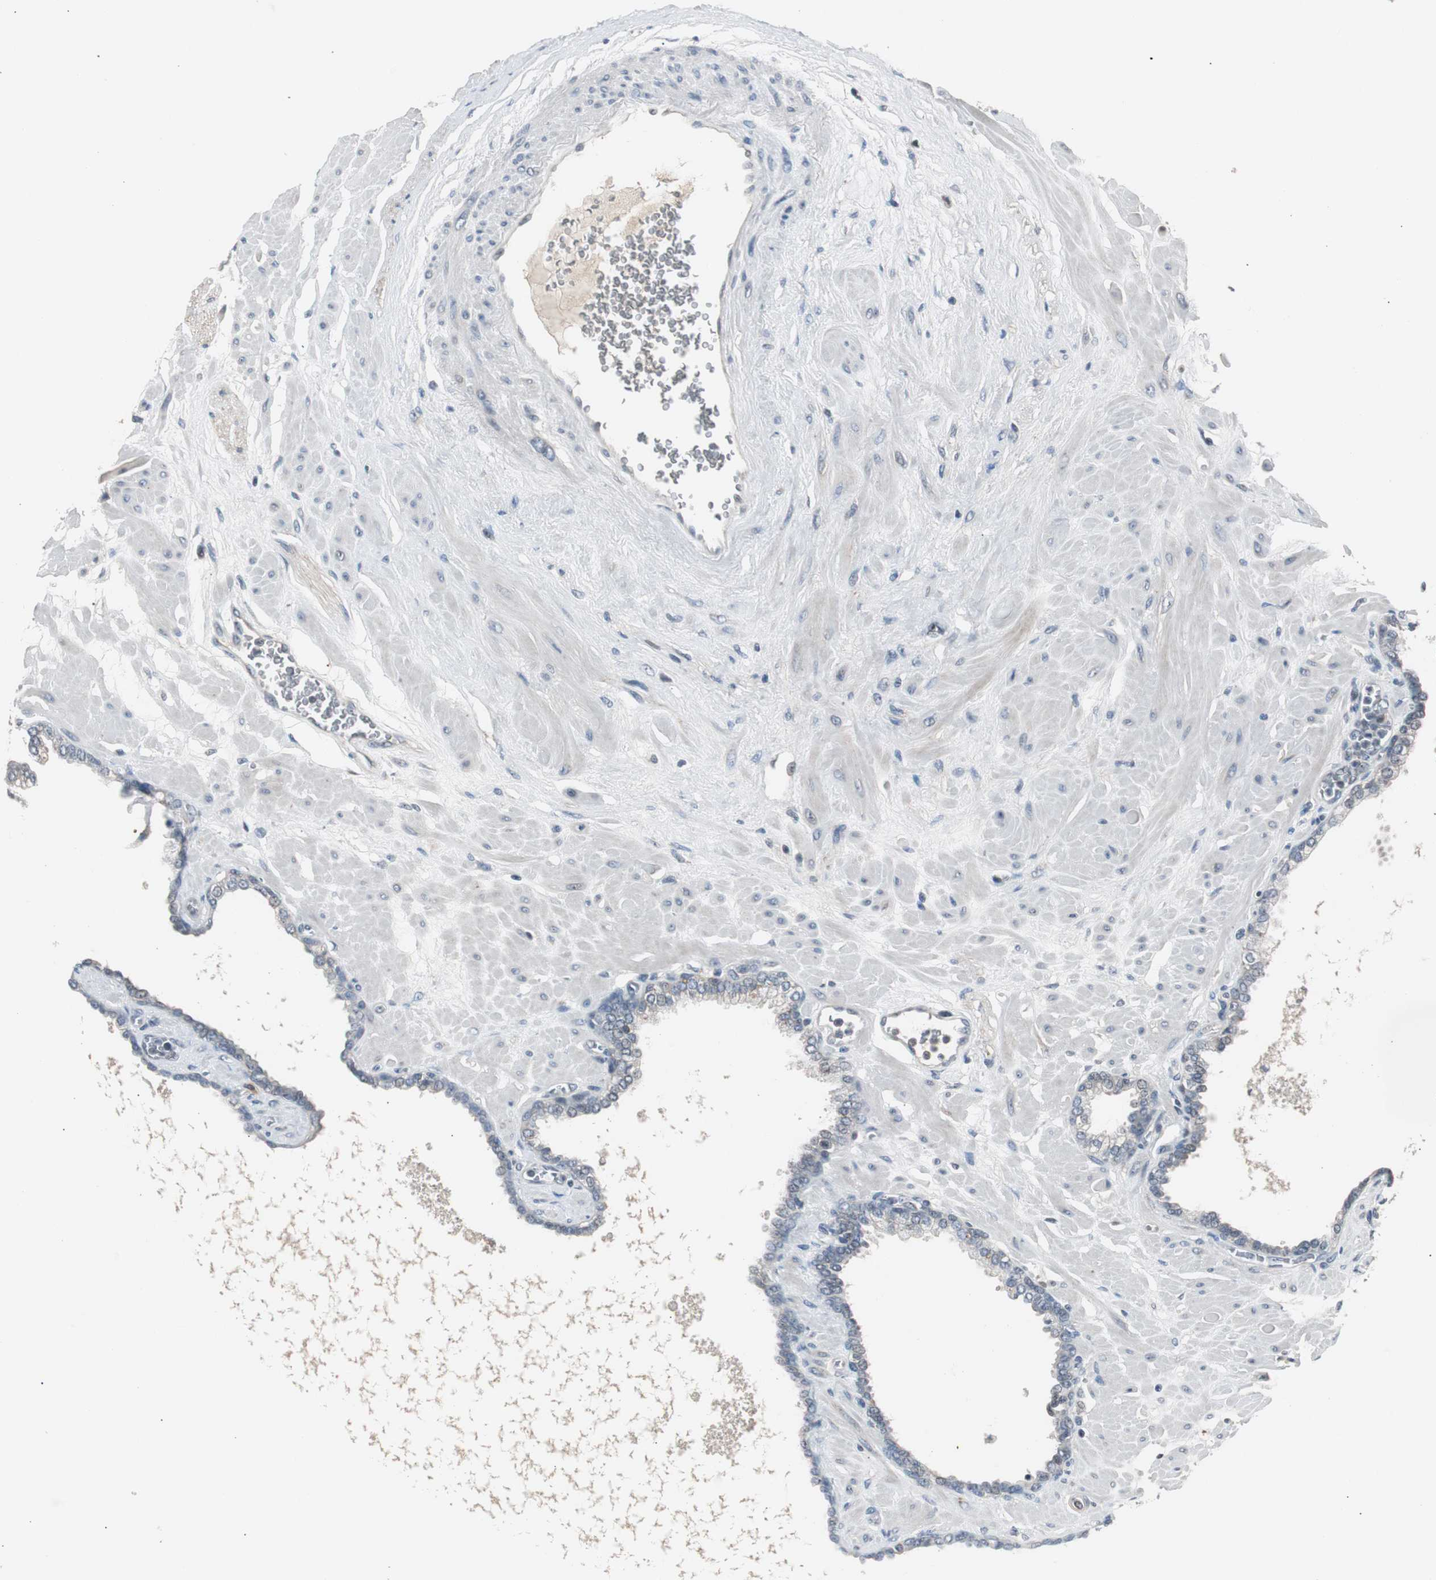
{"staining": {"intensity": "weak", "quantity": "25%-75%", "location": "cytoplasmic/membranous"}, "tissue": "prostate", "cell_type": "Glandular cells", "image_type": "normal", "snomed": [{"axis": "morphology", "description": "Normal tissue, NOS"}, {"axis": "topography", "description": "Prostate"}], "caption": "IHC (DAB (3,3'-diaminobenzidine)) staining of unremarkable human prostate reveals weak cytoplasmic/membranous protein expression in about 25%-75% of glandular cells.", "gene": "ZMPSTE24", "patient": {"sex": "male", "age": 60}}